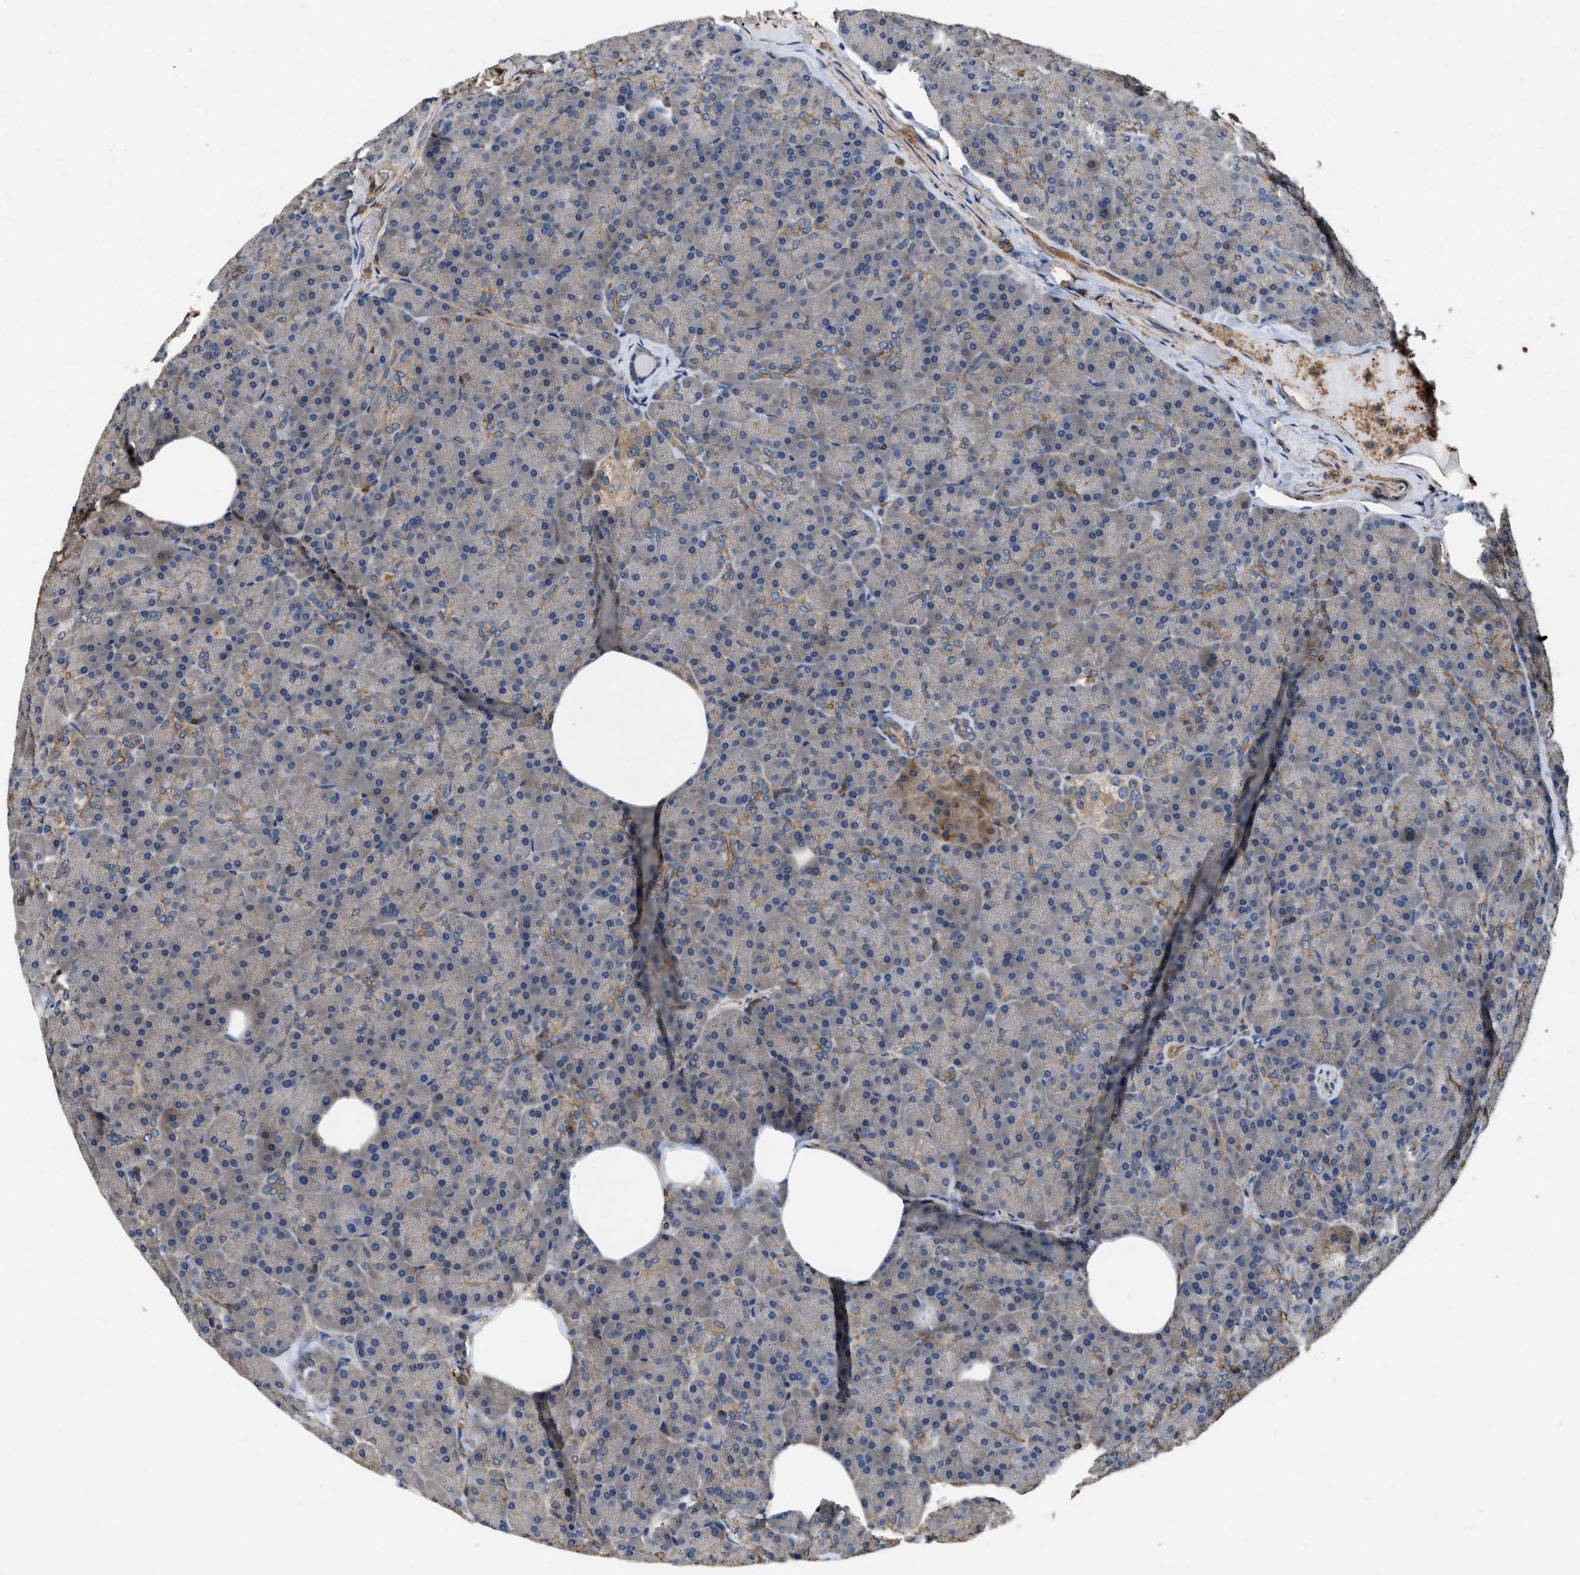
{"staining": {"intensity": "weak", "quantity": "25%-75%", "location": "cytoplasmic/membranous"}, "tissue": "pancreas", "cell_type": "Exocrine glandular cells", "image_type": "normal", "snomed": [{"axis": "morphology", "description": "Normal tissue, NOS"}, {"axis": "topography", "description": "Pancreas"}], "caption": "This micrograph exhibits benign pancreas stained with IHC to label a protein in brown. The cytoplasmic/membranous of exocrine glandular cells show weak positivity for the protein. Nuclei are counter-stained blue.", "gene": "LINGO2", "patient": {"sex": "female", "age": 35}}